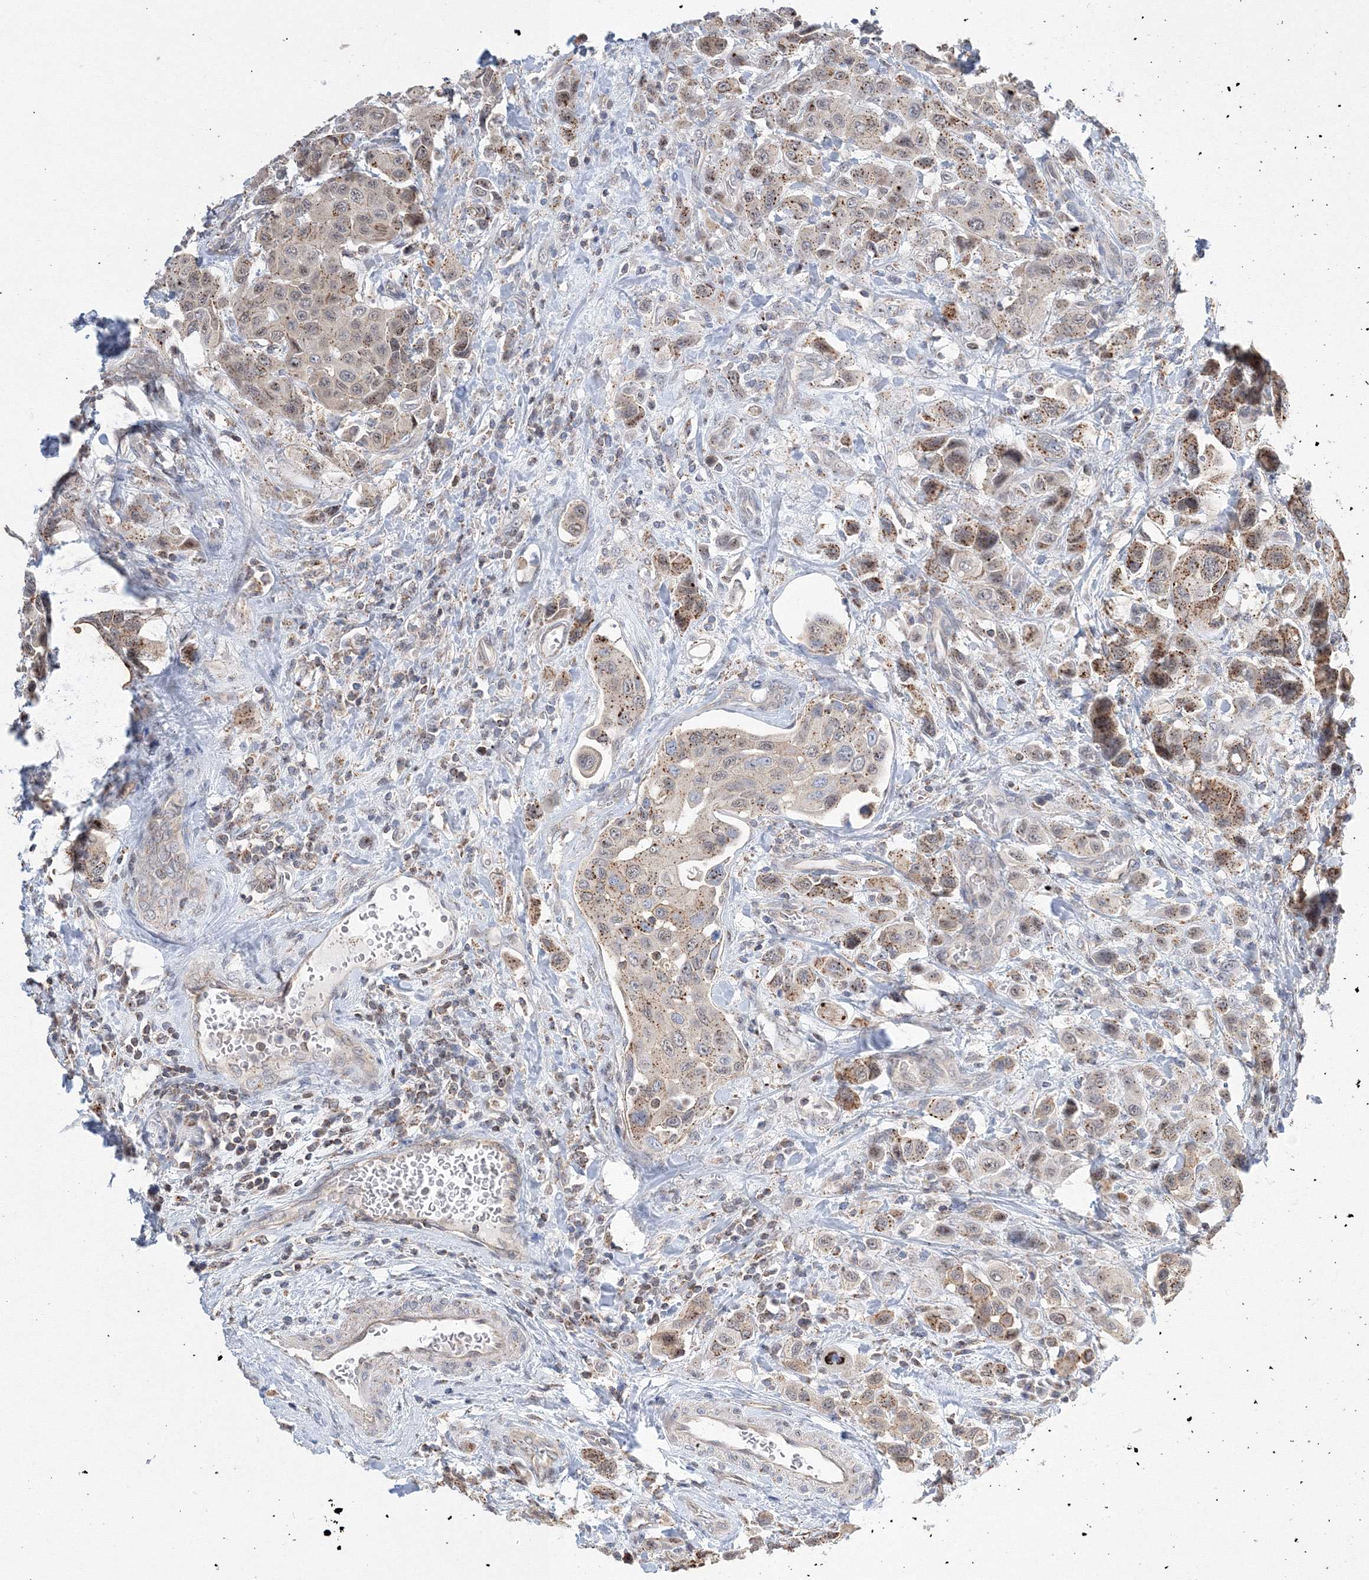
{"staining": {"intensity": "moderate", "quantity": ">75%", "location": "cytoplasmic/membranous"}, "tissue": "urothelial cancer", "cell_type": "Tumor cells", "image_type": "cancer", "snomed": [{"axis": "morphology", "description": "Urothelial carcinoma, High grade"}, {"axis": "topography", "description": "Urinary bladder"}], "caption": "Moderate cytoplasmic/membranous protein expression is seen in about >75% of tumor cells in high-grade urothelial carcinoma.", "gene": "AASDH", "patient": {"sex": "male", "age": 50}}